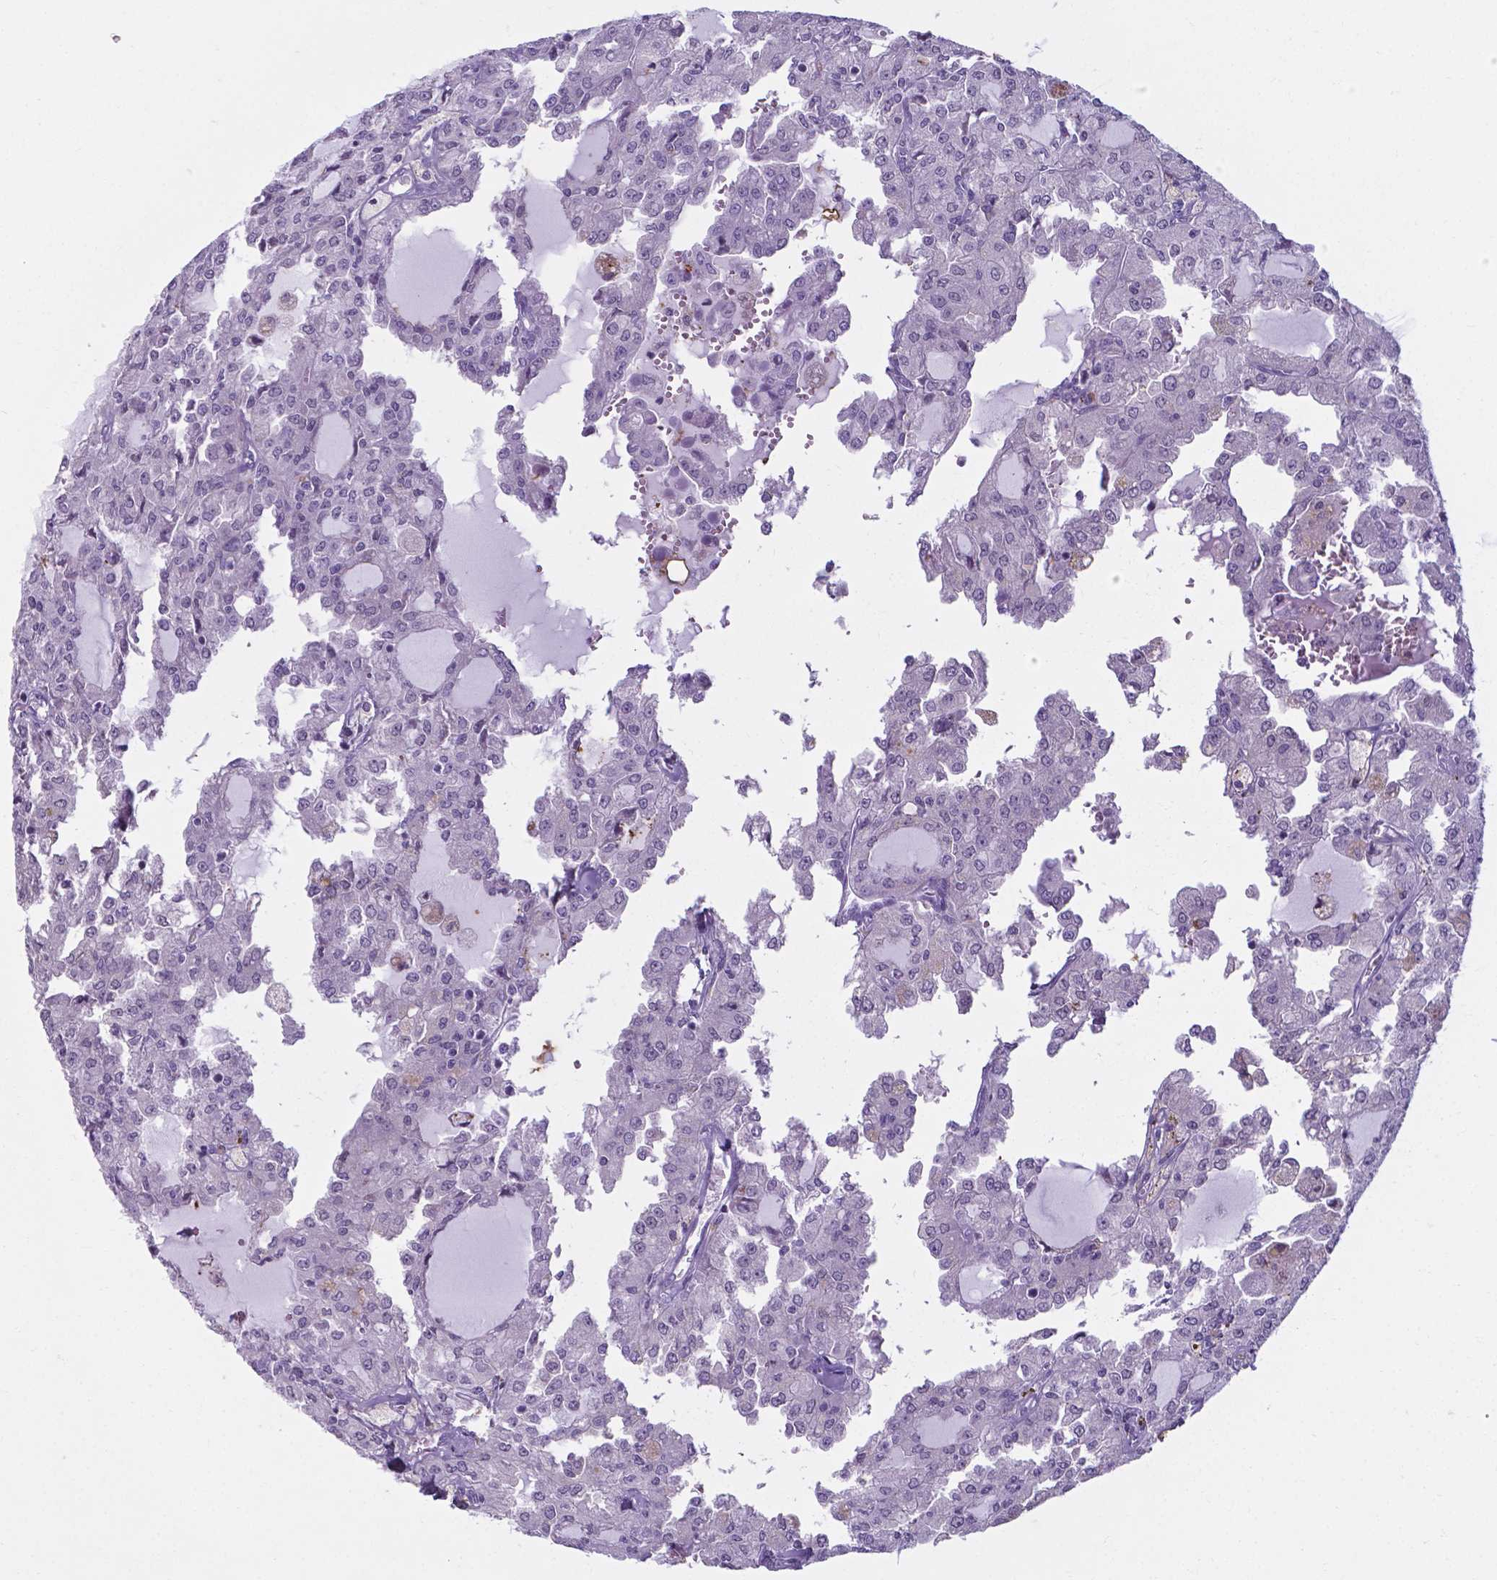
{"staining": {"intensity": "negative", "quantity": "none", "location": "none"}, "tissue": "head and neck cancer", "cell_type": "Tumor cells", "image_type": "cancer", "snomed": [{"axis": "morphology", "description": "Adenocarcinoma, NOS"}, {"axis": "topography", "description": "Head-Neck"}], "caption": "Immunohistochemistry of head and neck cancer (adenocarcinoma) exhibits no expression in tumor cells.", "gene": "AP5B1", "patient": {"sex": "male", "age": 64}}